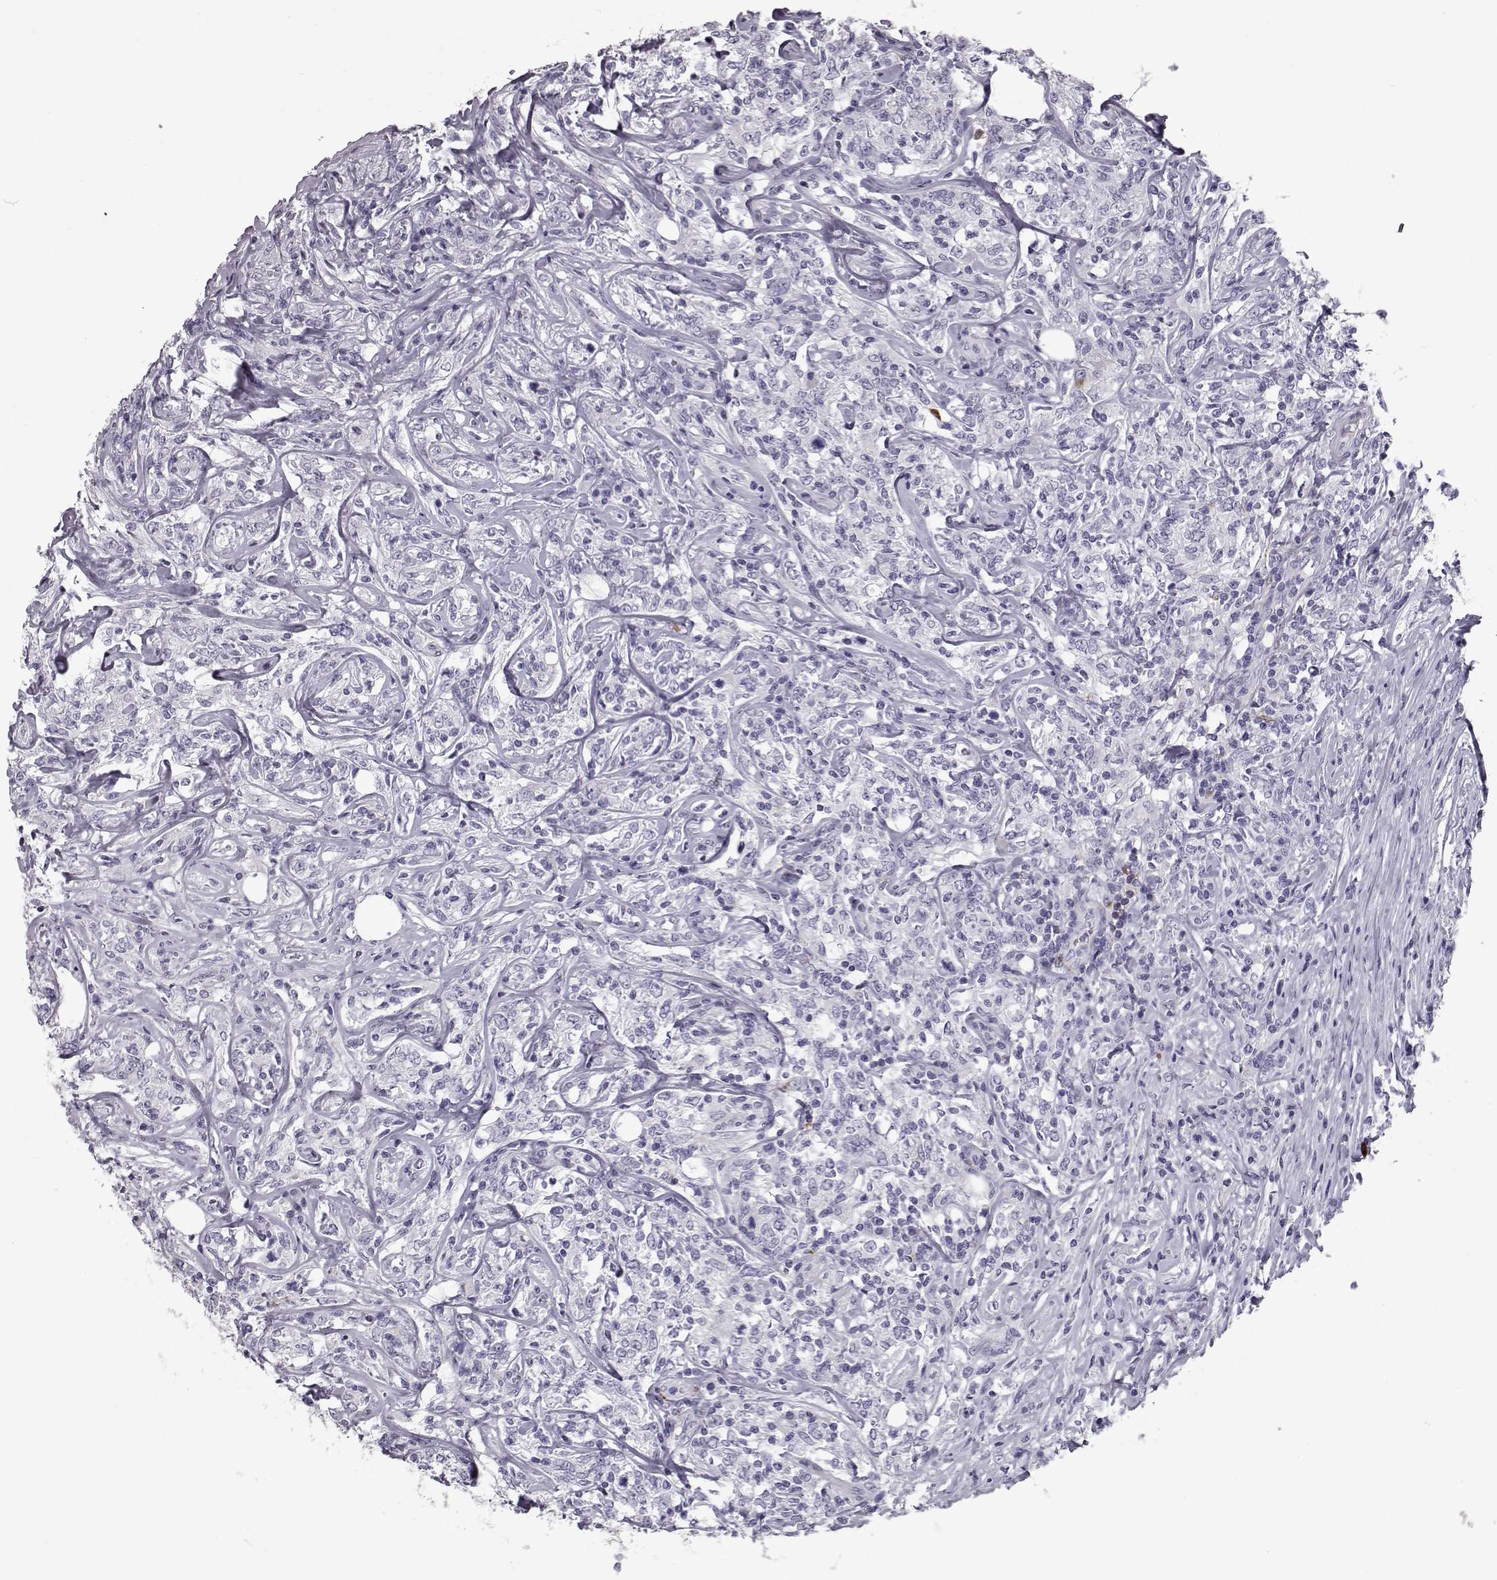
{"staining": {"intensity": "negative", "quantity": "none", "location": "none"}, "tissue": "lymphoma", "cell_type": "Tumor cells", "image_type": "cancer", "snomed": [{"axis": "morphology", "description": "Malignant lymphoma, non-Hodgkin's type, High grade"}, {"axis": "topography", "description": "Lymph node"}], "caption": "Tumor cells show no significant protein expression in high-grade malignant lymphoma, non-Hodgkin's type.", "gene": "CCL19", "patient": {"sex": "female", "age": 84}}